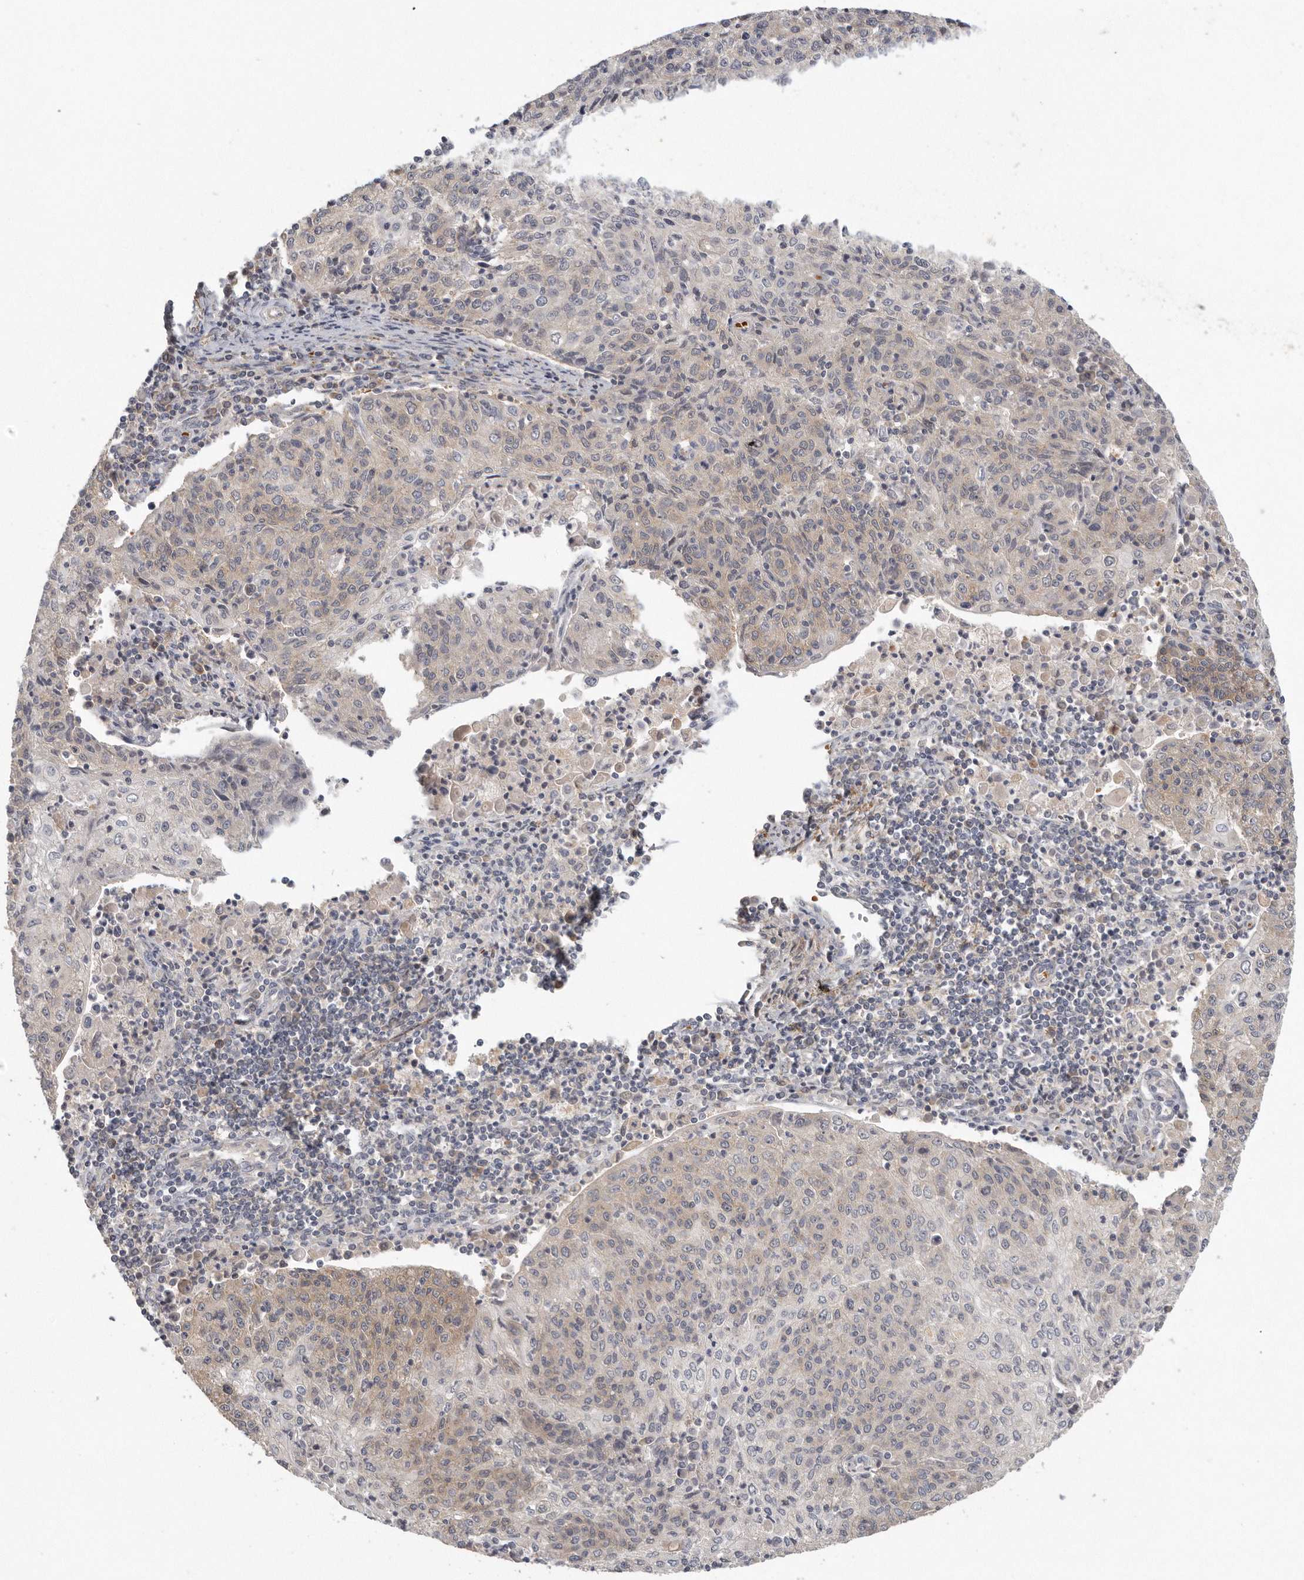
{"staining": {"intensity": "moderate", "quantity": "25%-75%", "location": "cytoplasmic/membranous"}, "tissue": "cervical cancer", "cell_type": "Tumor cells", "image_type": "cancer", "snomed": [{"axis": "morphology", "description": "Squamous cell carcinoma, NOS"}, {"axis": "topography", "description": "Cervix"}], "caption": "Moderate cytoplasmic/membranous expression is present in approximately 25%-75% of tumor cells in cervical cancer.", "gene": "CFAP298", "patient": {"sex": "female", "age": 48}}